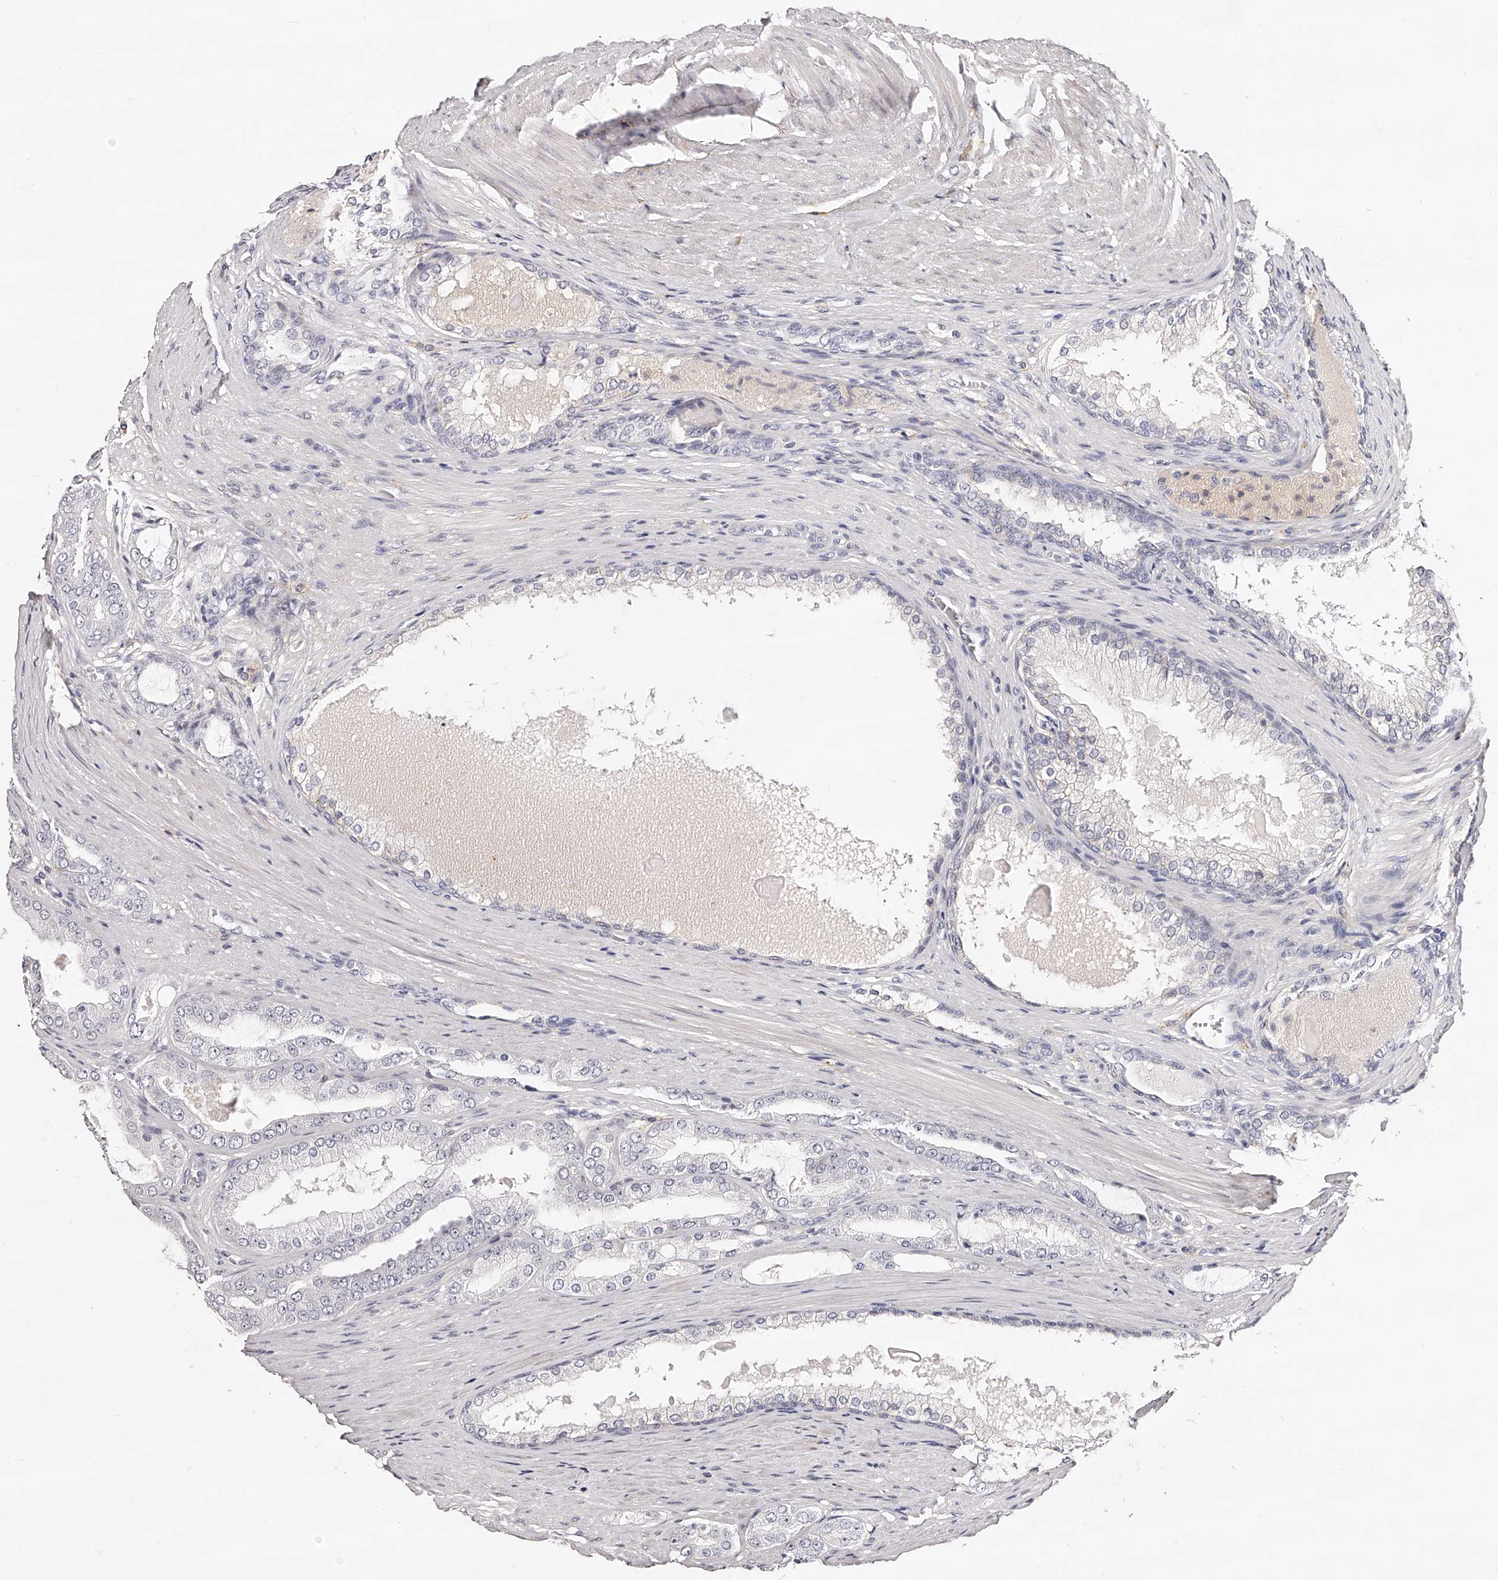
{"staining": {"intensity": "negative", "quantity": "none", "location": "none"}, "tissue": "prostate cancer", "cell_type": "Tumor cells", "image_type": "cancer", "snomed": [{"axis": "morphology", "description": "Adenocarcinoma, High grade"}, {"axis": "topography", "description": "Prostate"}], "caption": "An immunohistochemistry histopathology image of adenocarcinoma (high-grade) (prostate) is shown. There is no staining in tumor cells of adenocarcinoma (high-grade) (prostate).", "gene": "CD82", "patient": {"sex": "male", "age": 60}}